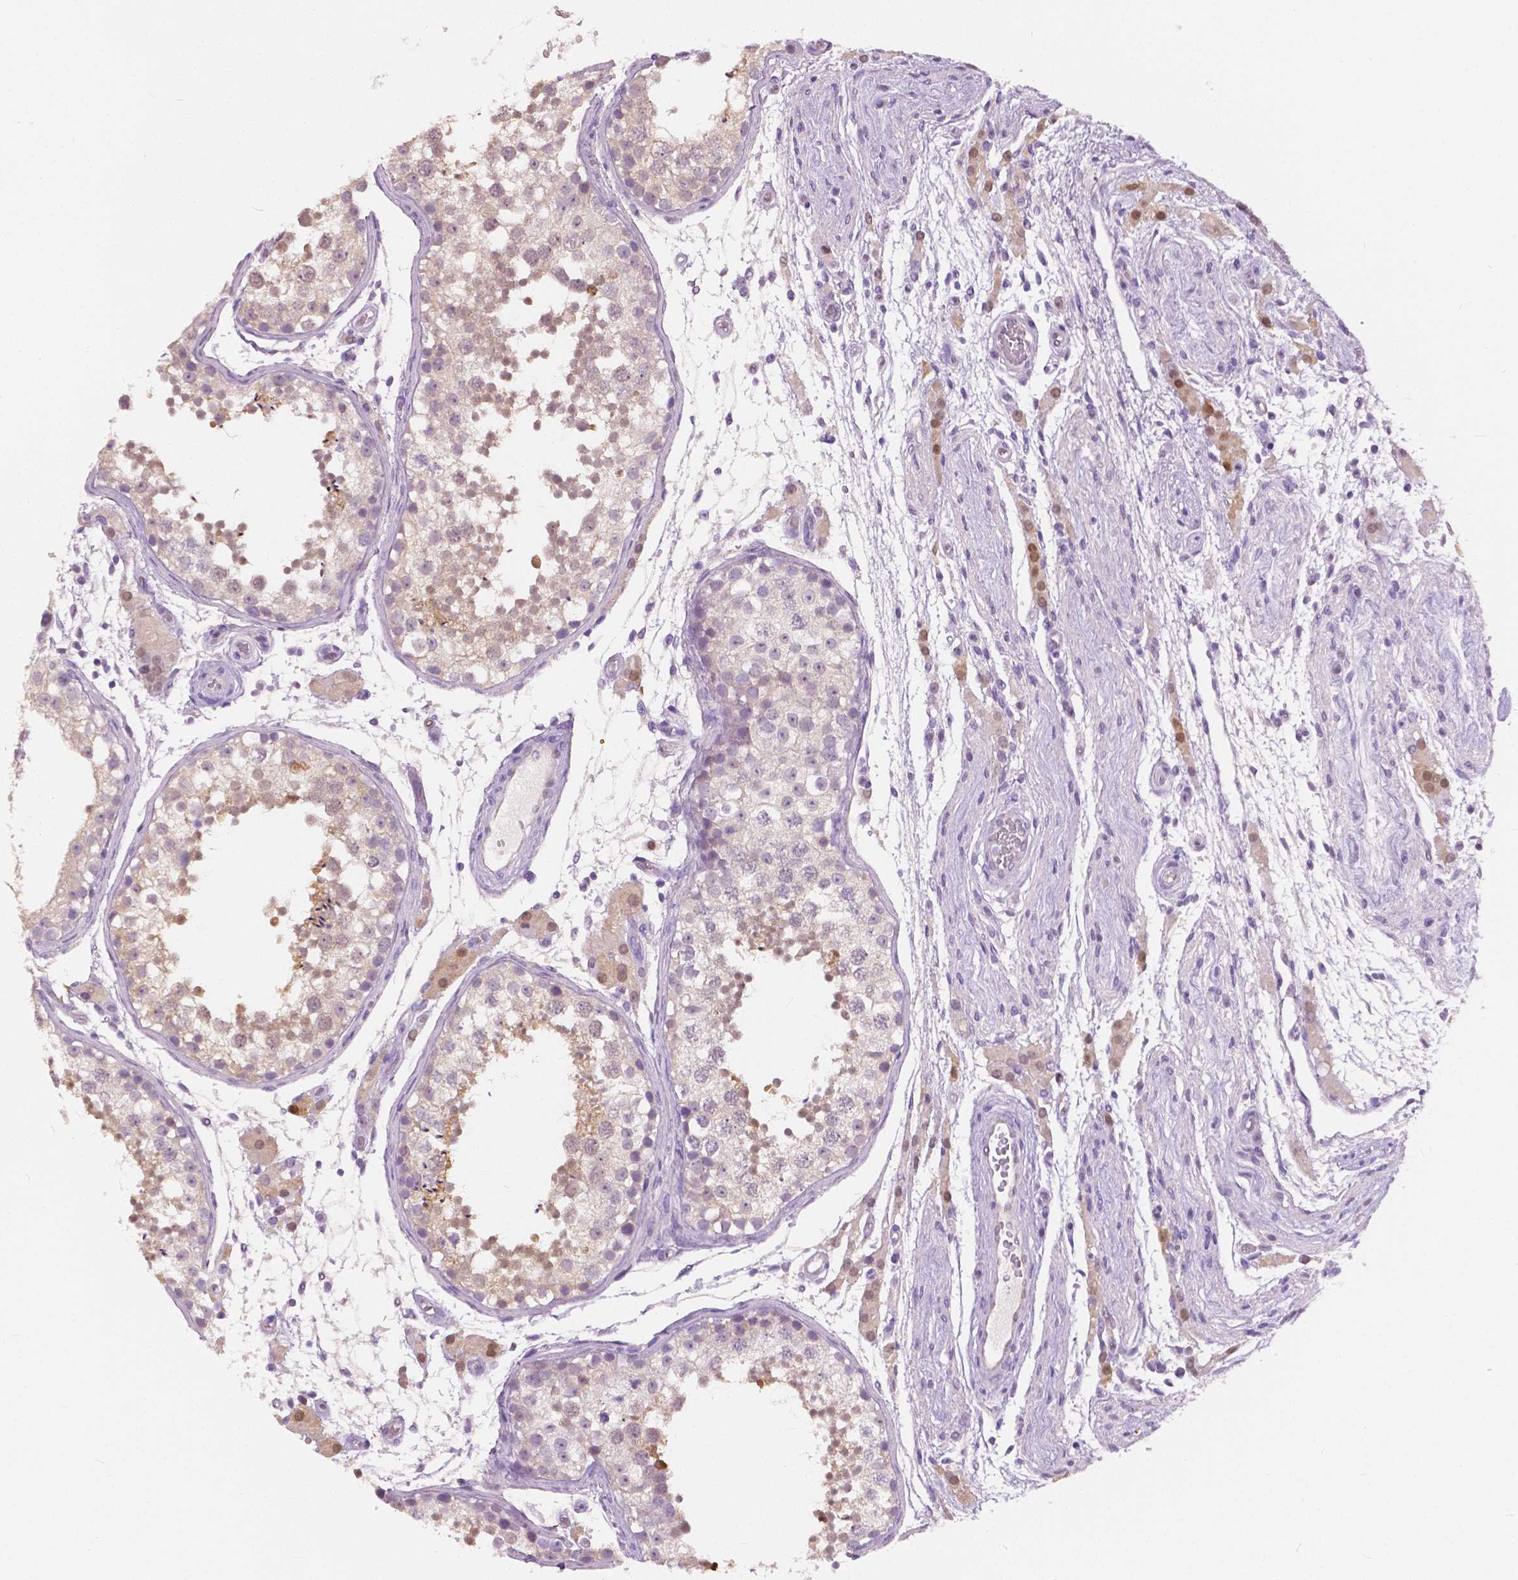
{"staining": {"intensity": "weak", "quantity": ">75%", "location": "cytoplasmic/membranous,nuclear"}, "tissue": "testis", "cell_type": "Cells in seminiferous ducts", "image_type": "normal", "snomed": [{"axis": "morphology", "description": "Normal tissue, NOS"}, {"axis": "morphology", "description": "Seminoma, NOS"}, {"axis": "topography", "description": "Testis"}], "caption": "A high-resolution histopathology image shows IHC staining of unremarkable testis, which demonstrates weak cytoplasmic/membranous,nuclear expression in about >75% of cells in seminiferous ducts. (IHC, brightfield microscopy, high magnification).", "gene": "TKFC", "patient": {"sex": "male", "age": 29}}